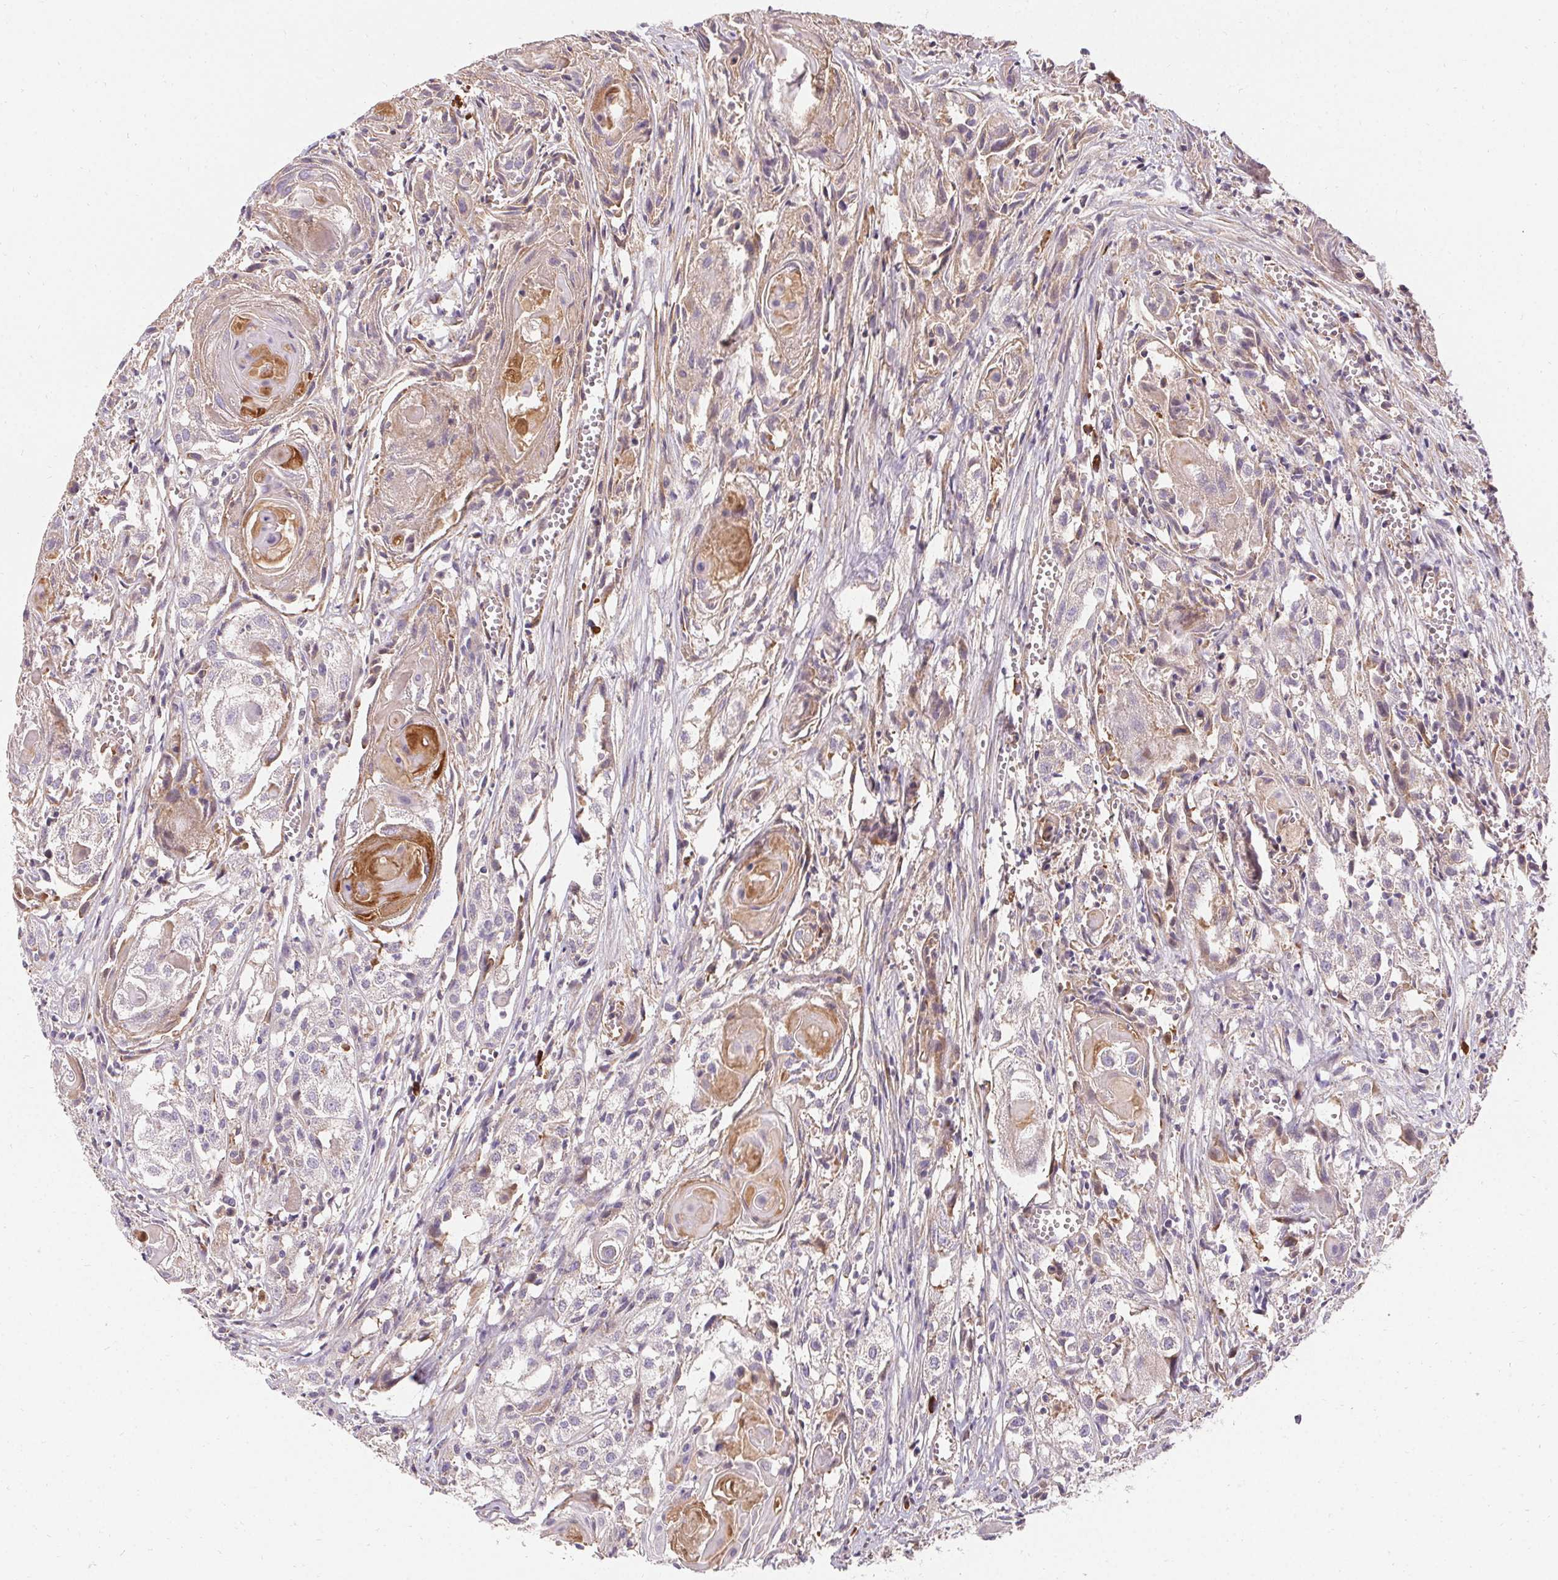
{"staining": {"intensity": "weak", "quantity": "25%-75%", "location": "cytoplasmic/membranous"}, "tissue": "head and neck cancer", "cell_type": "Tumor cells", "image_type": "cancer", "snomed": [{"axis": "morphology", "description": "Squamous cell carcinoma, NOS"}, {"axis": "topography", "description": "Head-Neck"}], "caption": "Immunohistochemistry (IHC) histopathology image of head and neck cancer stained for a protein (brown), which exhibits low levels of weak cytoplasmic/membranous positivity in about 25%-75% of tumor cells.", "gene": "APLP1", "patient": {"sex": "female", "age": 80}}